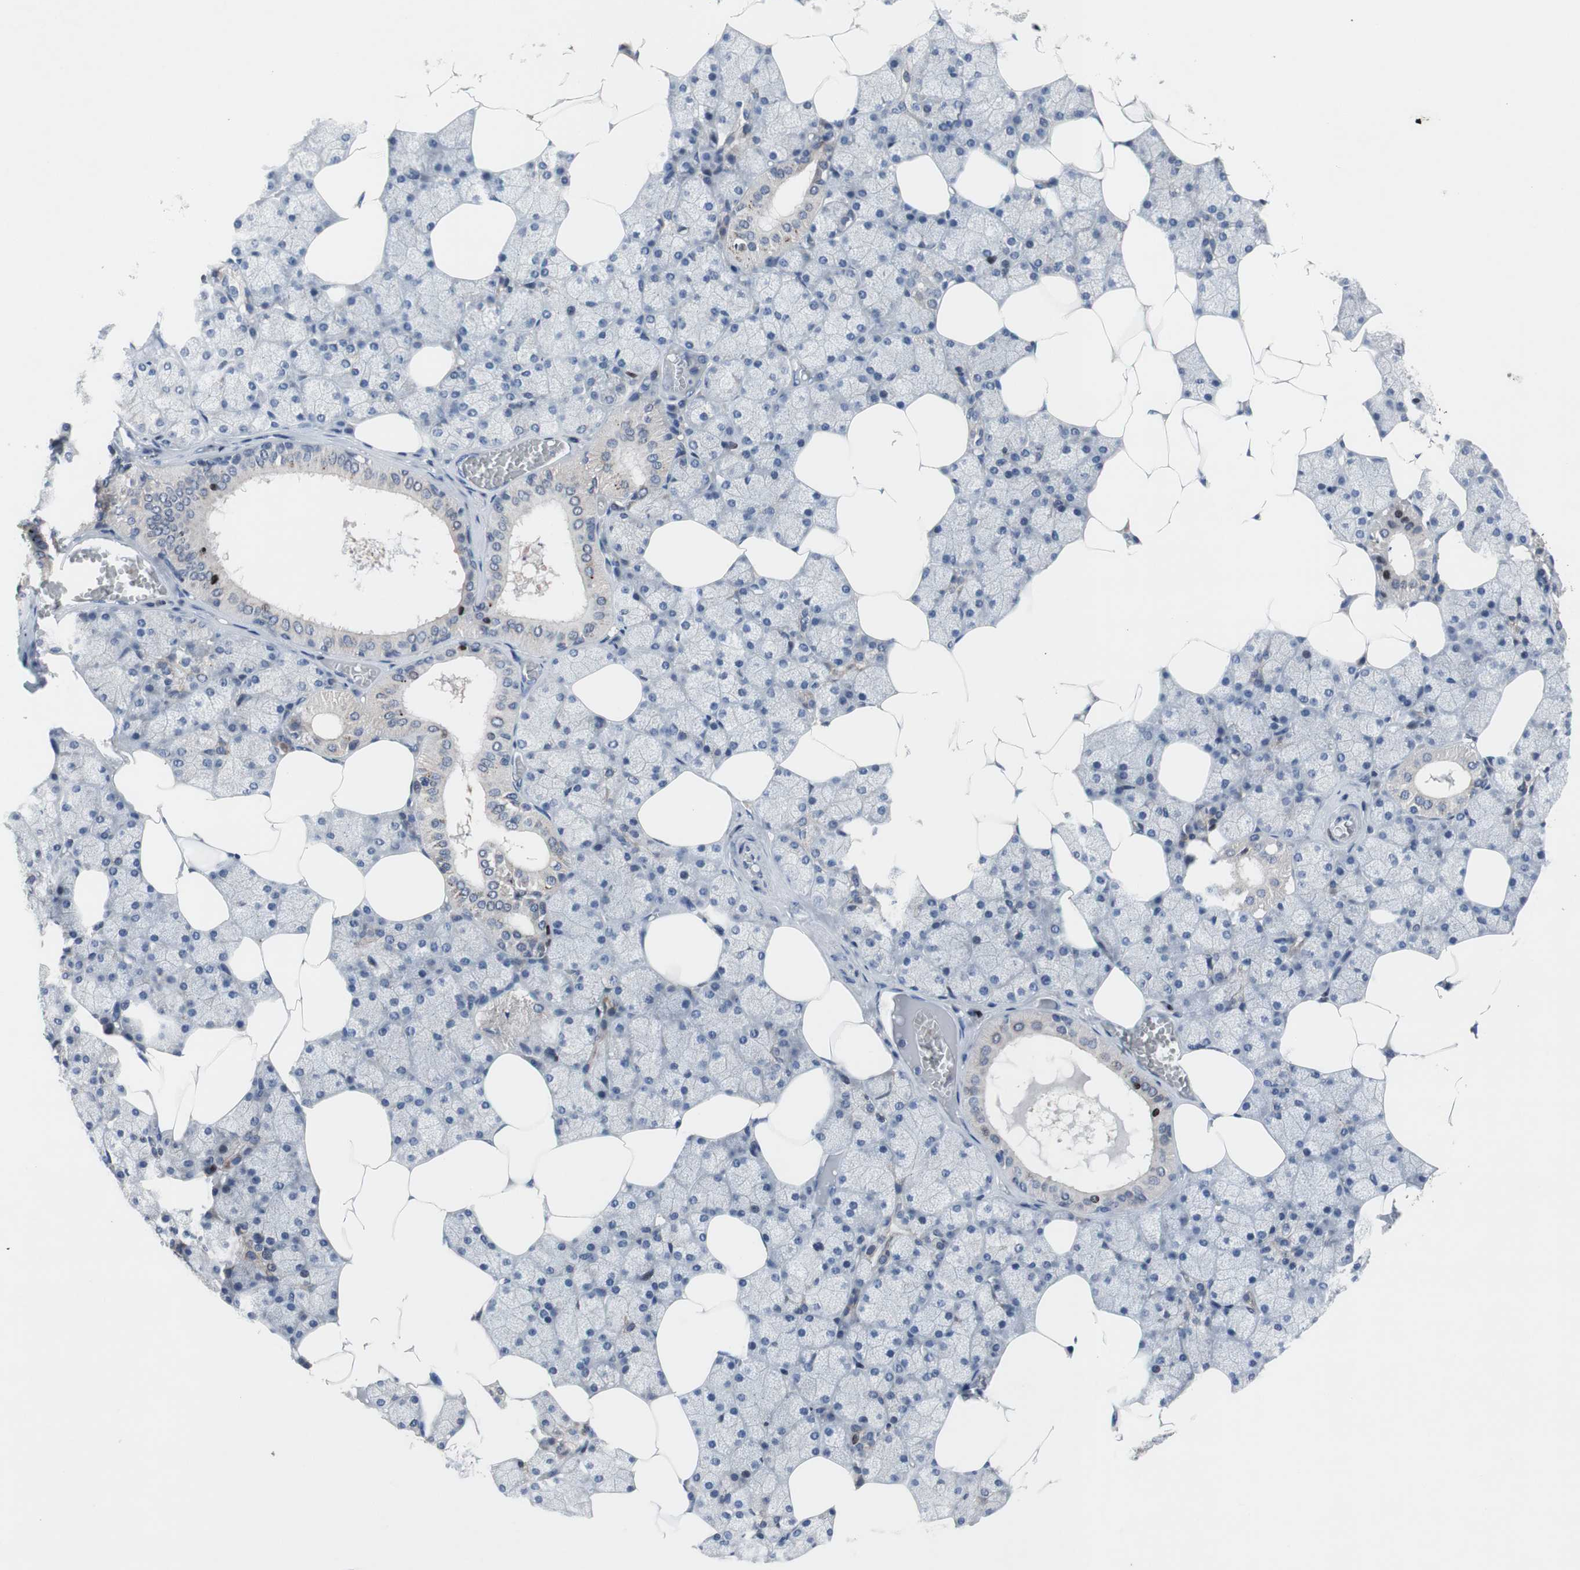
{"staining": {"intensity": "strong", "quantity": "<25%", "location": "cytoplasmic/membranous"}, "tissue": "salivary gland", "cell_type": "Glandular cells", "image_type": "normal", "snomed": [{"axis": "morphology", "description": "Normal tissue, NOS"}, {"axis": "topography", "description": "Salivary gland"}], "caption": "Brown immunohistochemical staining in unremarkable salivary gland exhibits strong cytoplasmic/membranous positivity in approximately <25% of glandular cells.", "gene": "MUTYH", "patient": {"sex": "male", "age": 62}}